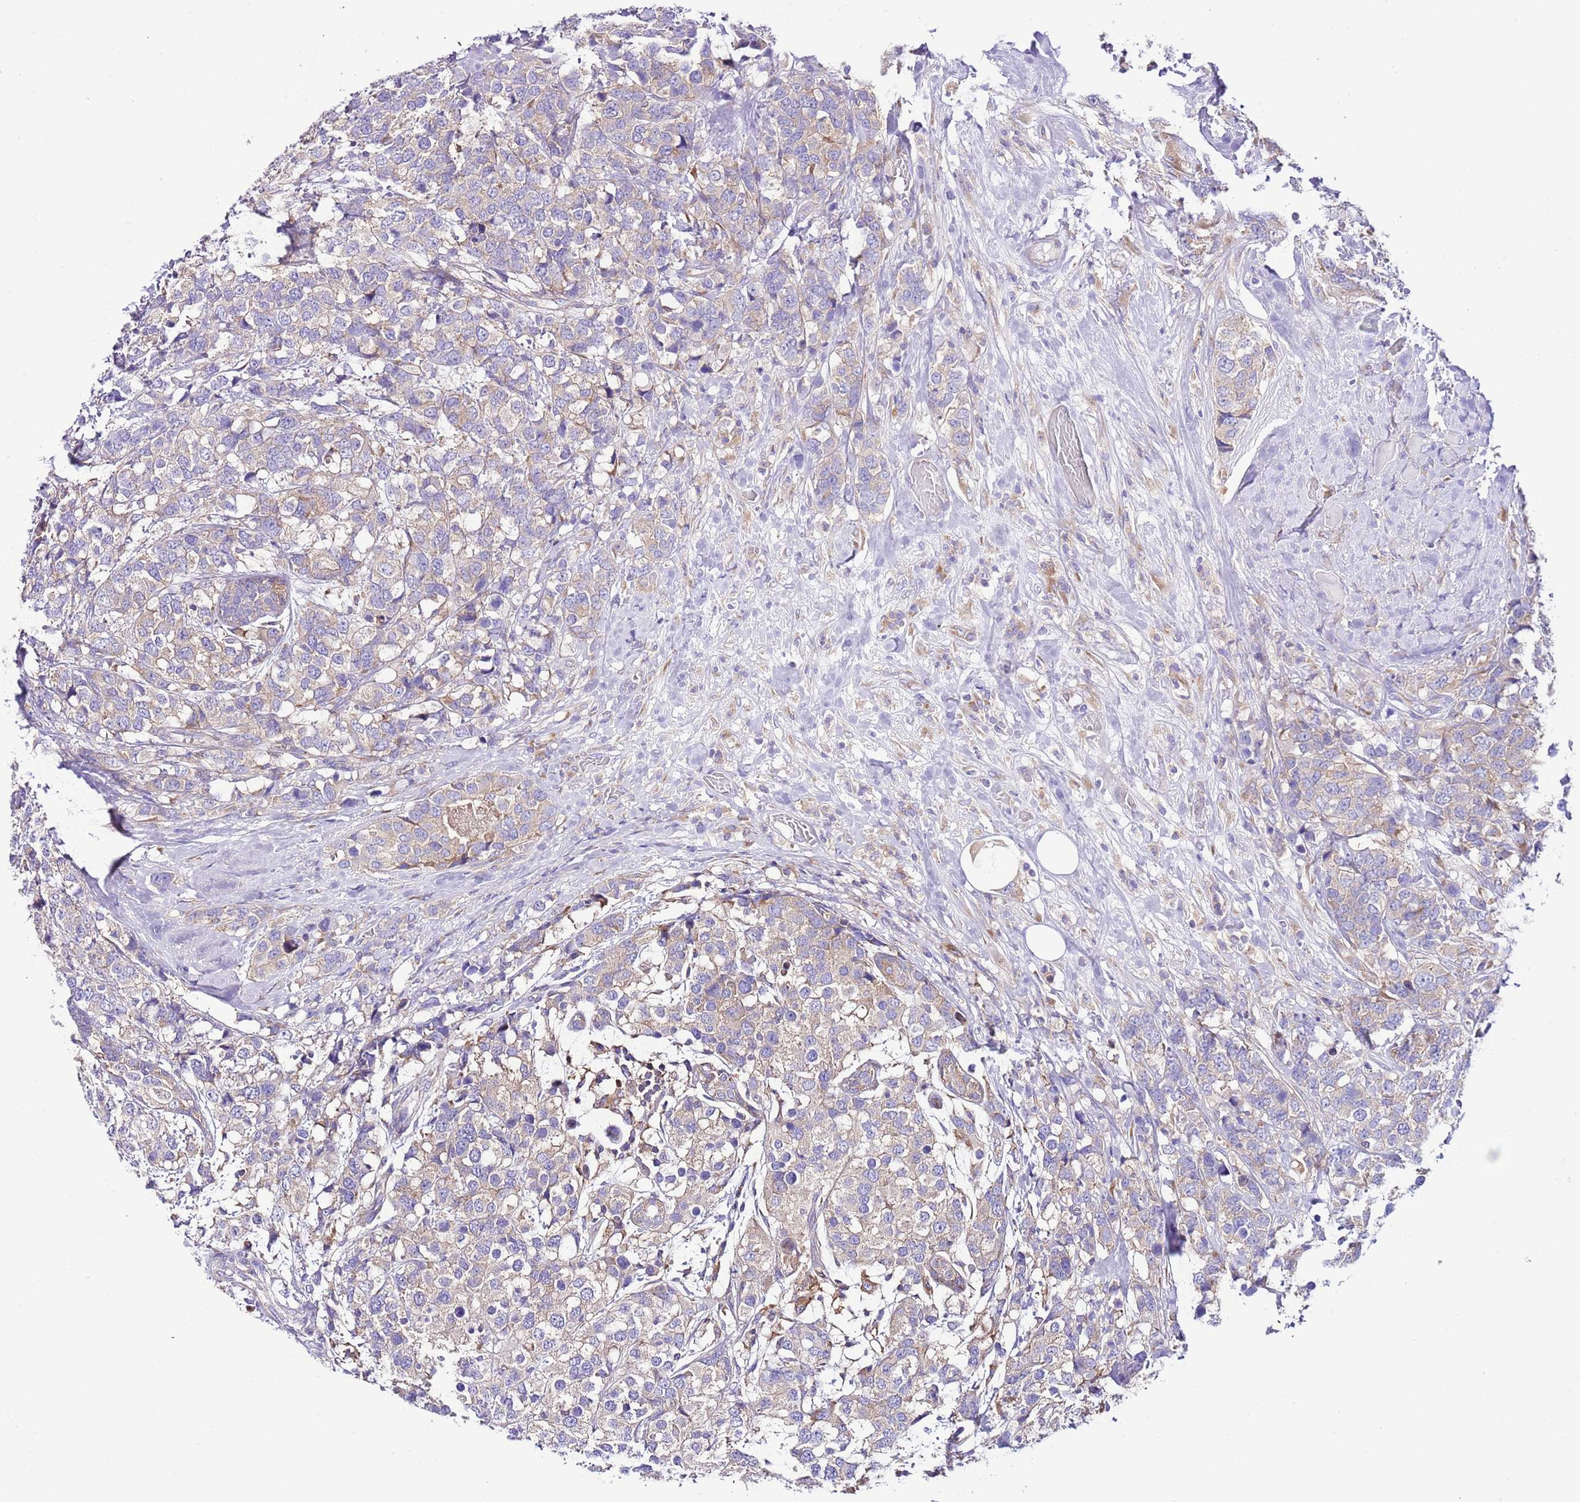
{"staining": {"intensity": "weak", "quantity": ">75%", "location": "cytoplasmic/membranous"}, "tissue": "breast cancer", "cell_type": "Tumor cells", "image_type": "cancer", "snomed": [{"axis": "morphology", "description": "Lobular carcinoma"}, {"axis": "topography", "description": "Breast"}], "caption": "Breast cancer was stained to show a protein in brown. There is low levels of weak cytoplasmic/membranous expression in approximately >75% of tumor cells. (DAB (3,3'-diaminobenzidine) IHC with brightfield microscopy, high magnification).", "gene": "RPS10", "patient": {"sex": "female", "age": 59}}